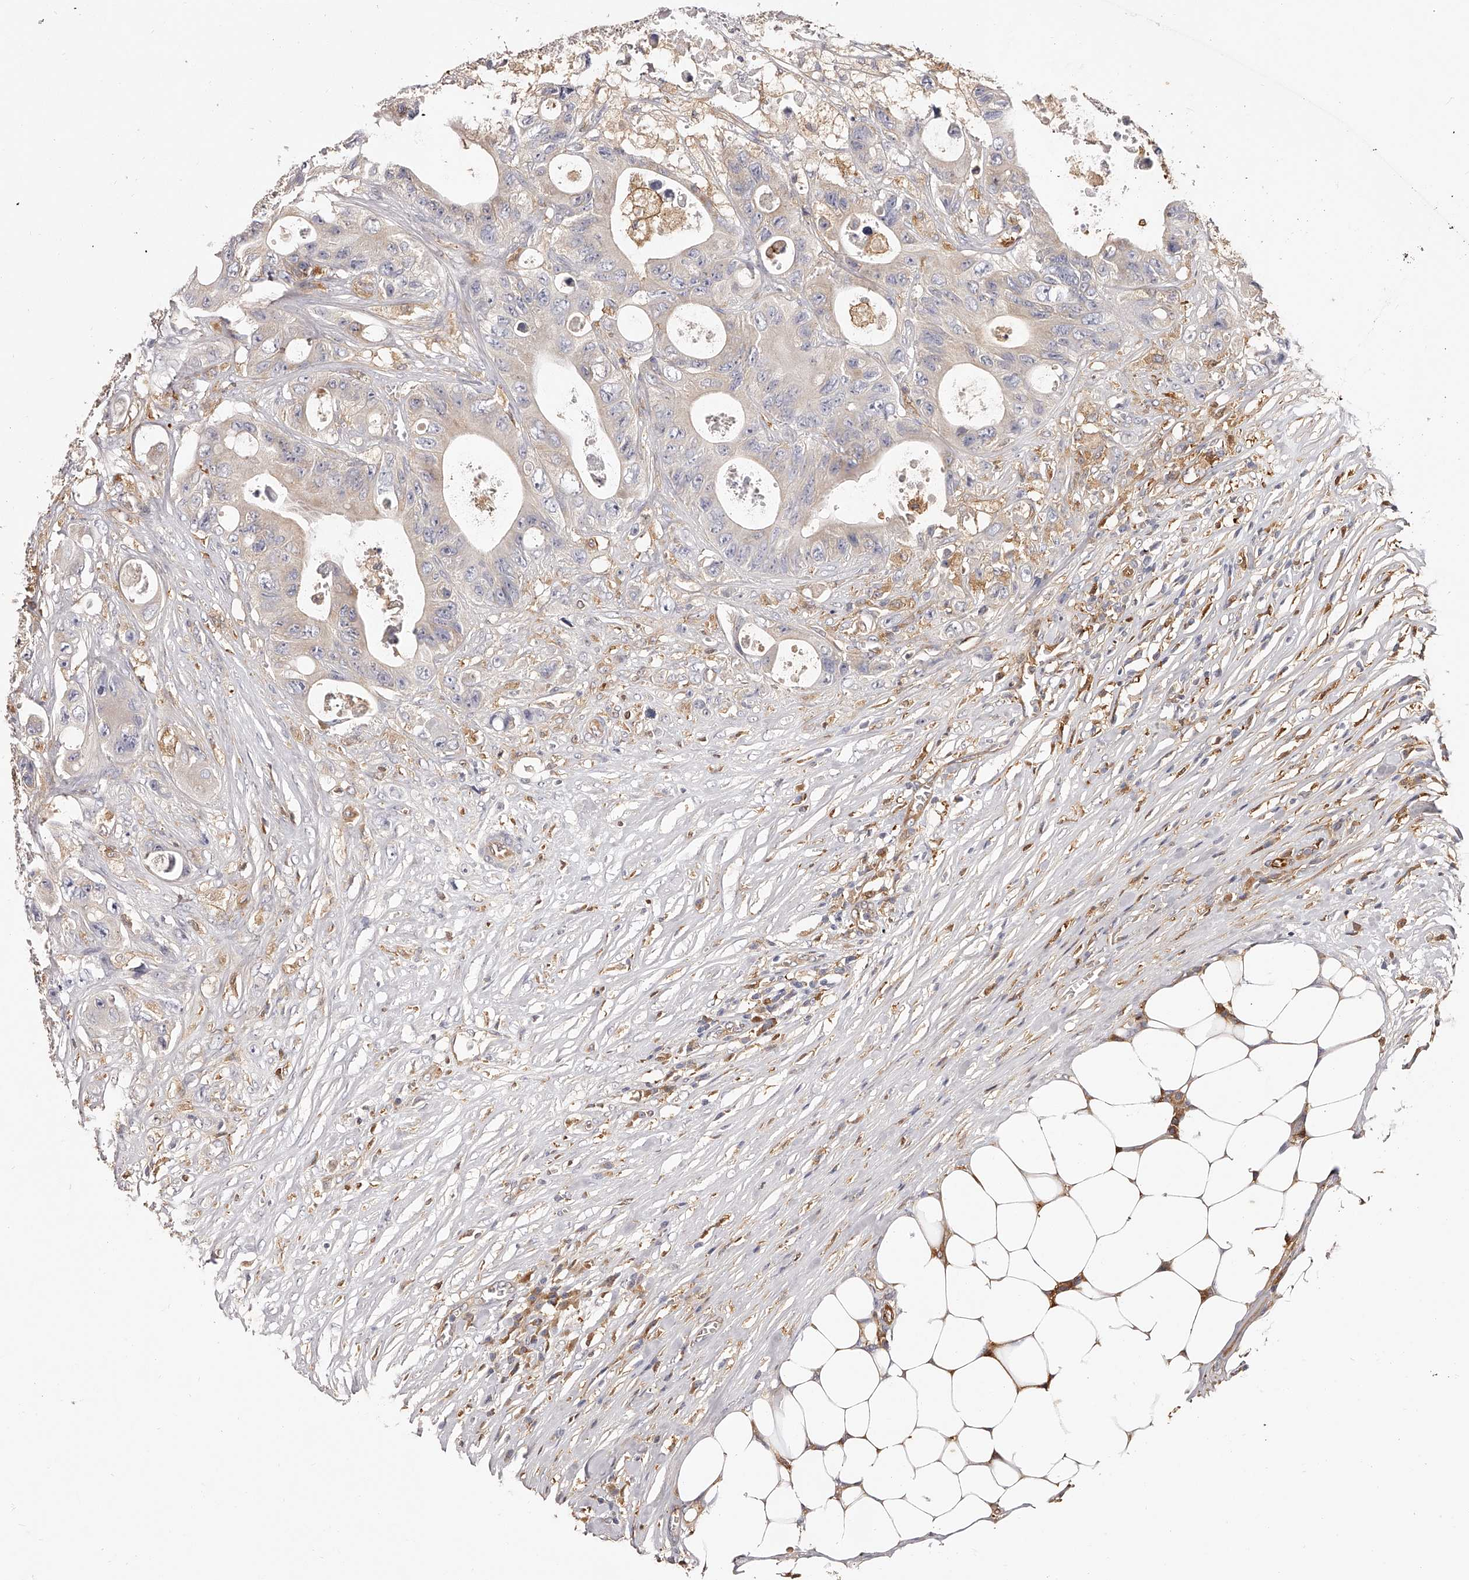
{"staining": {"intensity": "weak", "quantity": "<25%", "location": "cytoplasmic/membranous"}, "tissue": "colorectal cancer", "cell_type": "Tumor cells", "image_type": "cancer", "snomed": [{"axis": "morphology", "description": "Adenocarcinoma, NOS"}, {"axis": "topography", "description": "Colon"}], "caption": "Protein analysis of colorectal cancer (adenocarcinoma) demonstrates no significant staining in tumor cells.", "gene": "LAP3", "patient": {"sex": "female", "age": 46}}